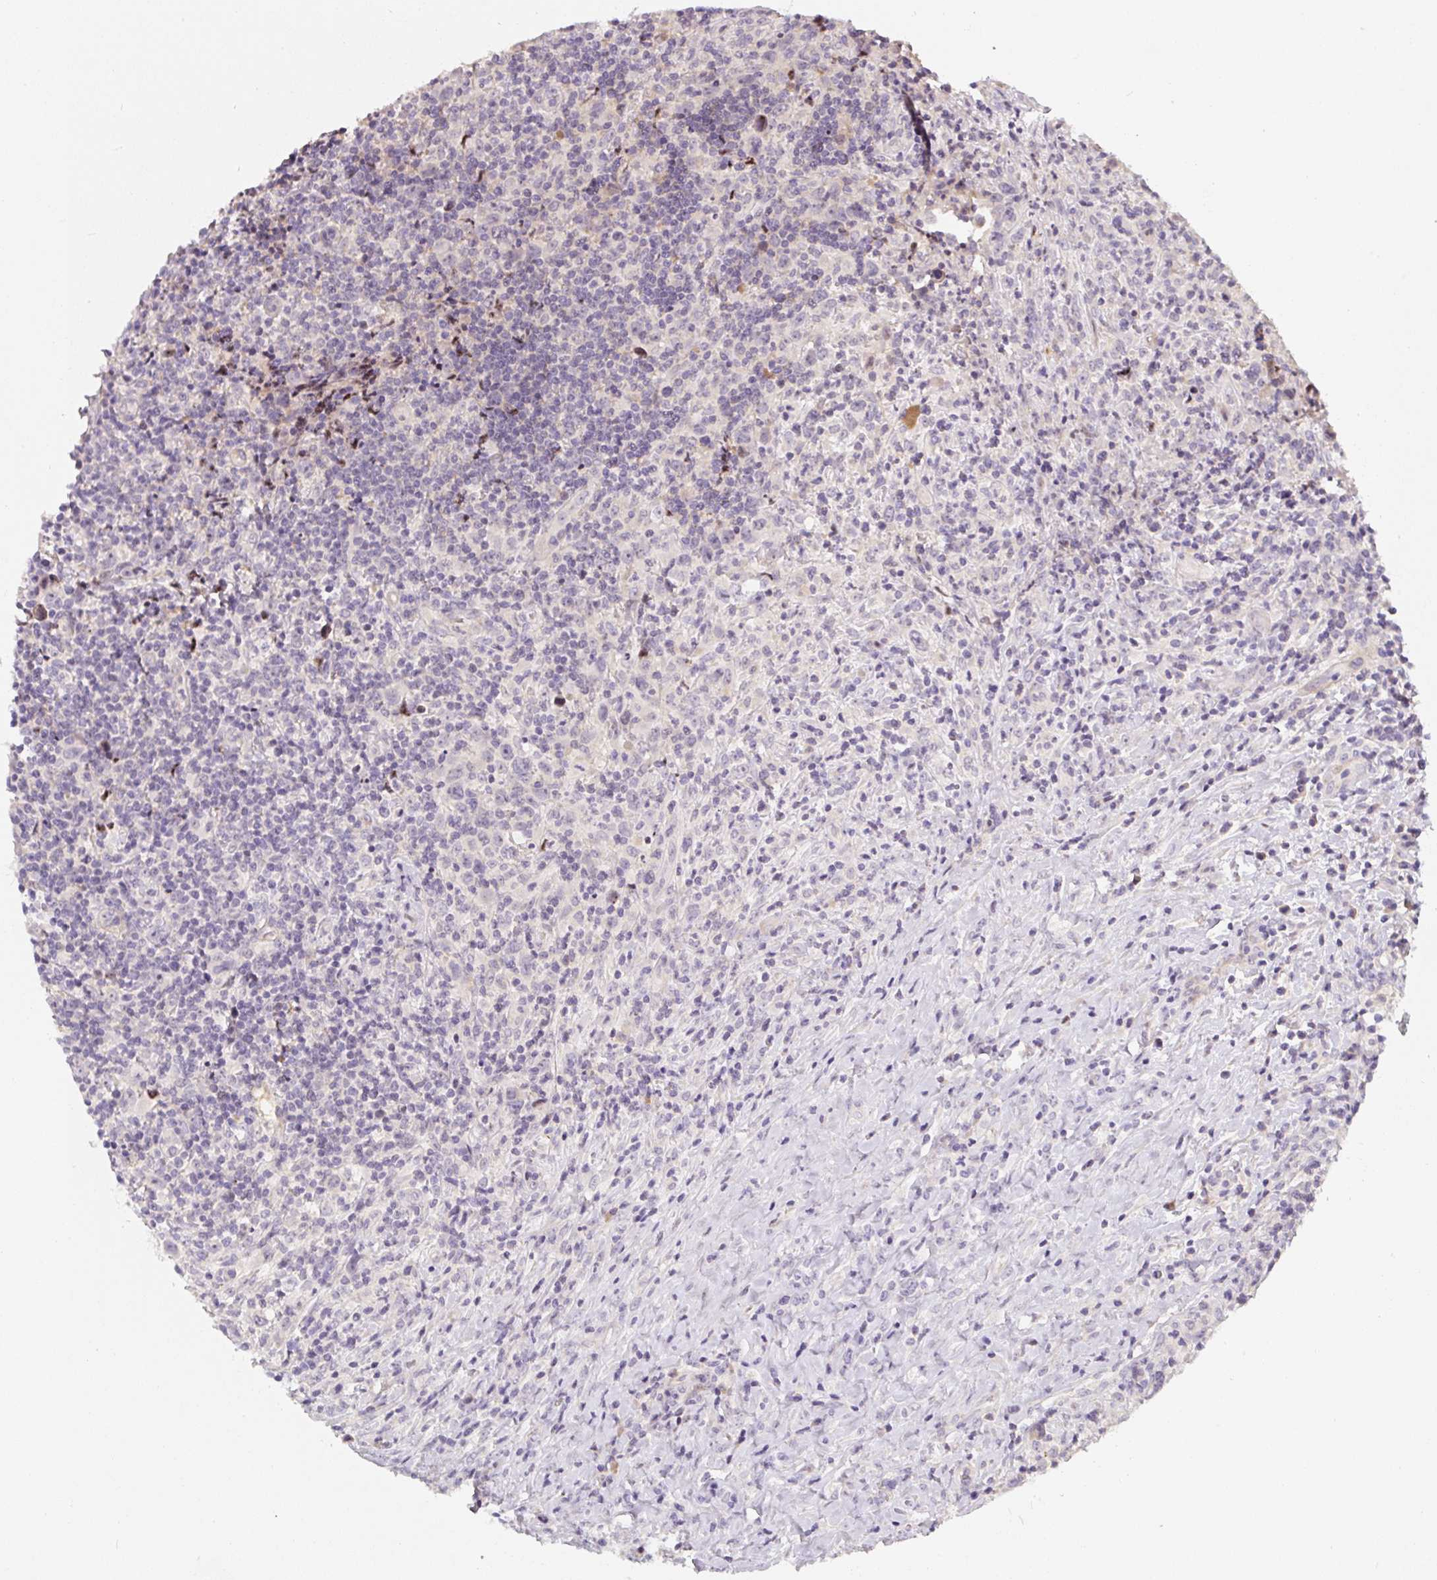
{"staining": {"intensity": "negative", "quantity": "none", "location": "none"}, "tissue": "lymphoma", "cell_type": "Tumor cells", "image_type": "cancer", "snomed": [{"axis": "morphology", "description": "Hodgkin's disease, NOS"}, {"axis": "topography", "description": "Lymph node"}], "caption": "There is no significant positivity in tumor cells of Hodgkin's disease.", "gene": "PWWP3B", "patient": {"sex": "female", "age": 18}}